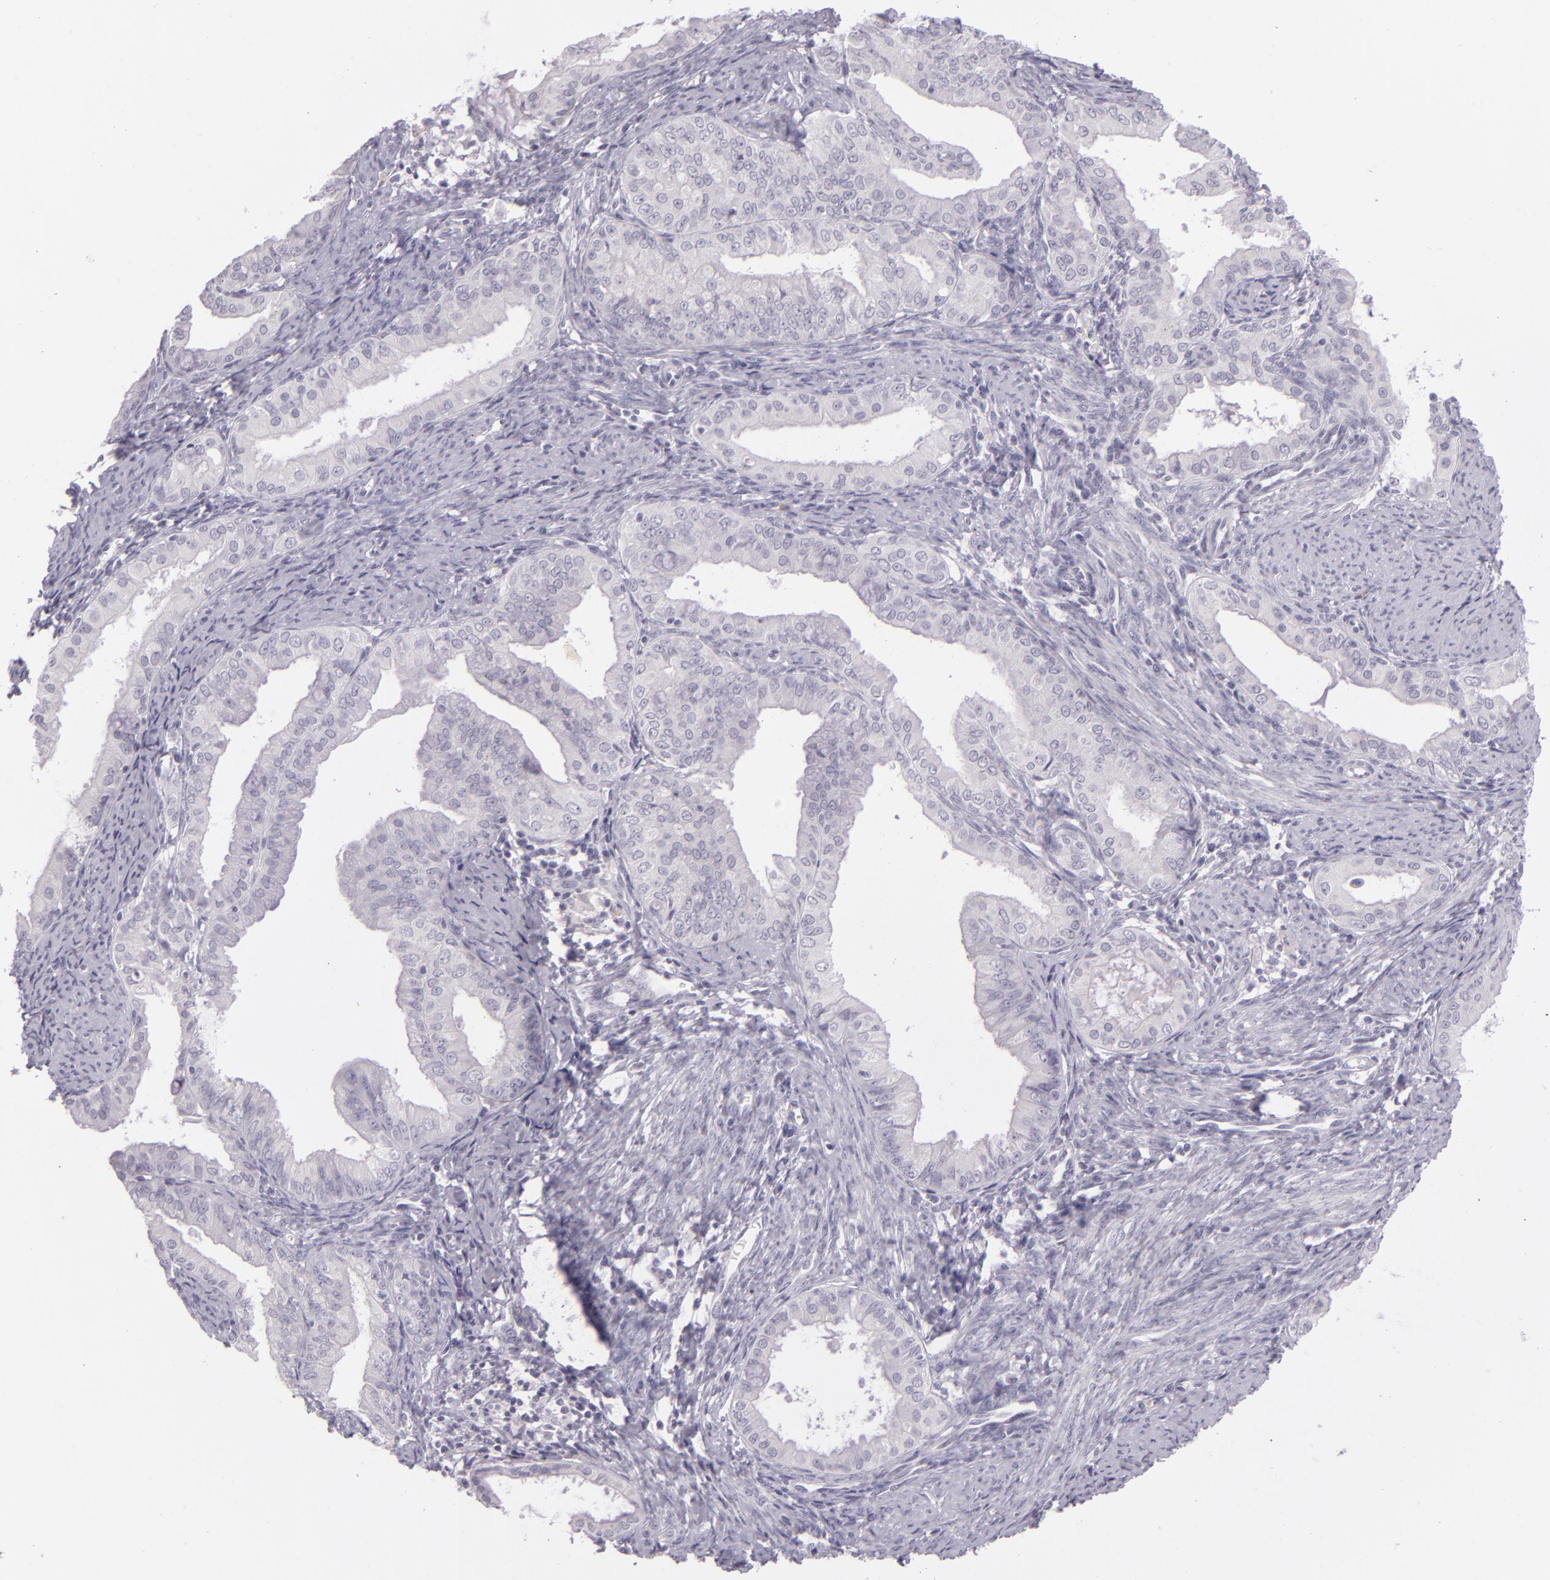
{"staining": {"intensity": "negative", "quantity": "none", "location": "none"}, "tissue": "endometrial cancer", "cell_type": "Tumor cells", "image_type": "cancer", "snomed": [{"axis": "morphology", "description": "Adenocarcinoma, NOS"}, {"axis": "topography", "description": "Endometrium"}], "caption": "Histopathology image shows no significant protein staining in tumor cells of adenocarcinoma (endometrial). Nuclei are stained in blue.", "gene": "CBS", "patient": {"sex": "female", "age": 76}}